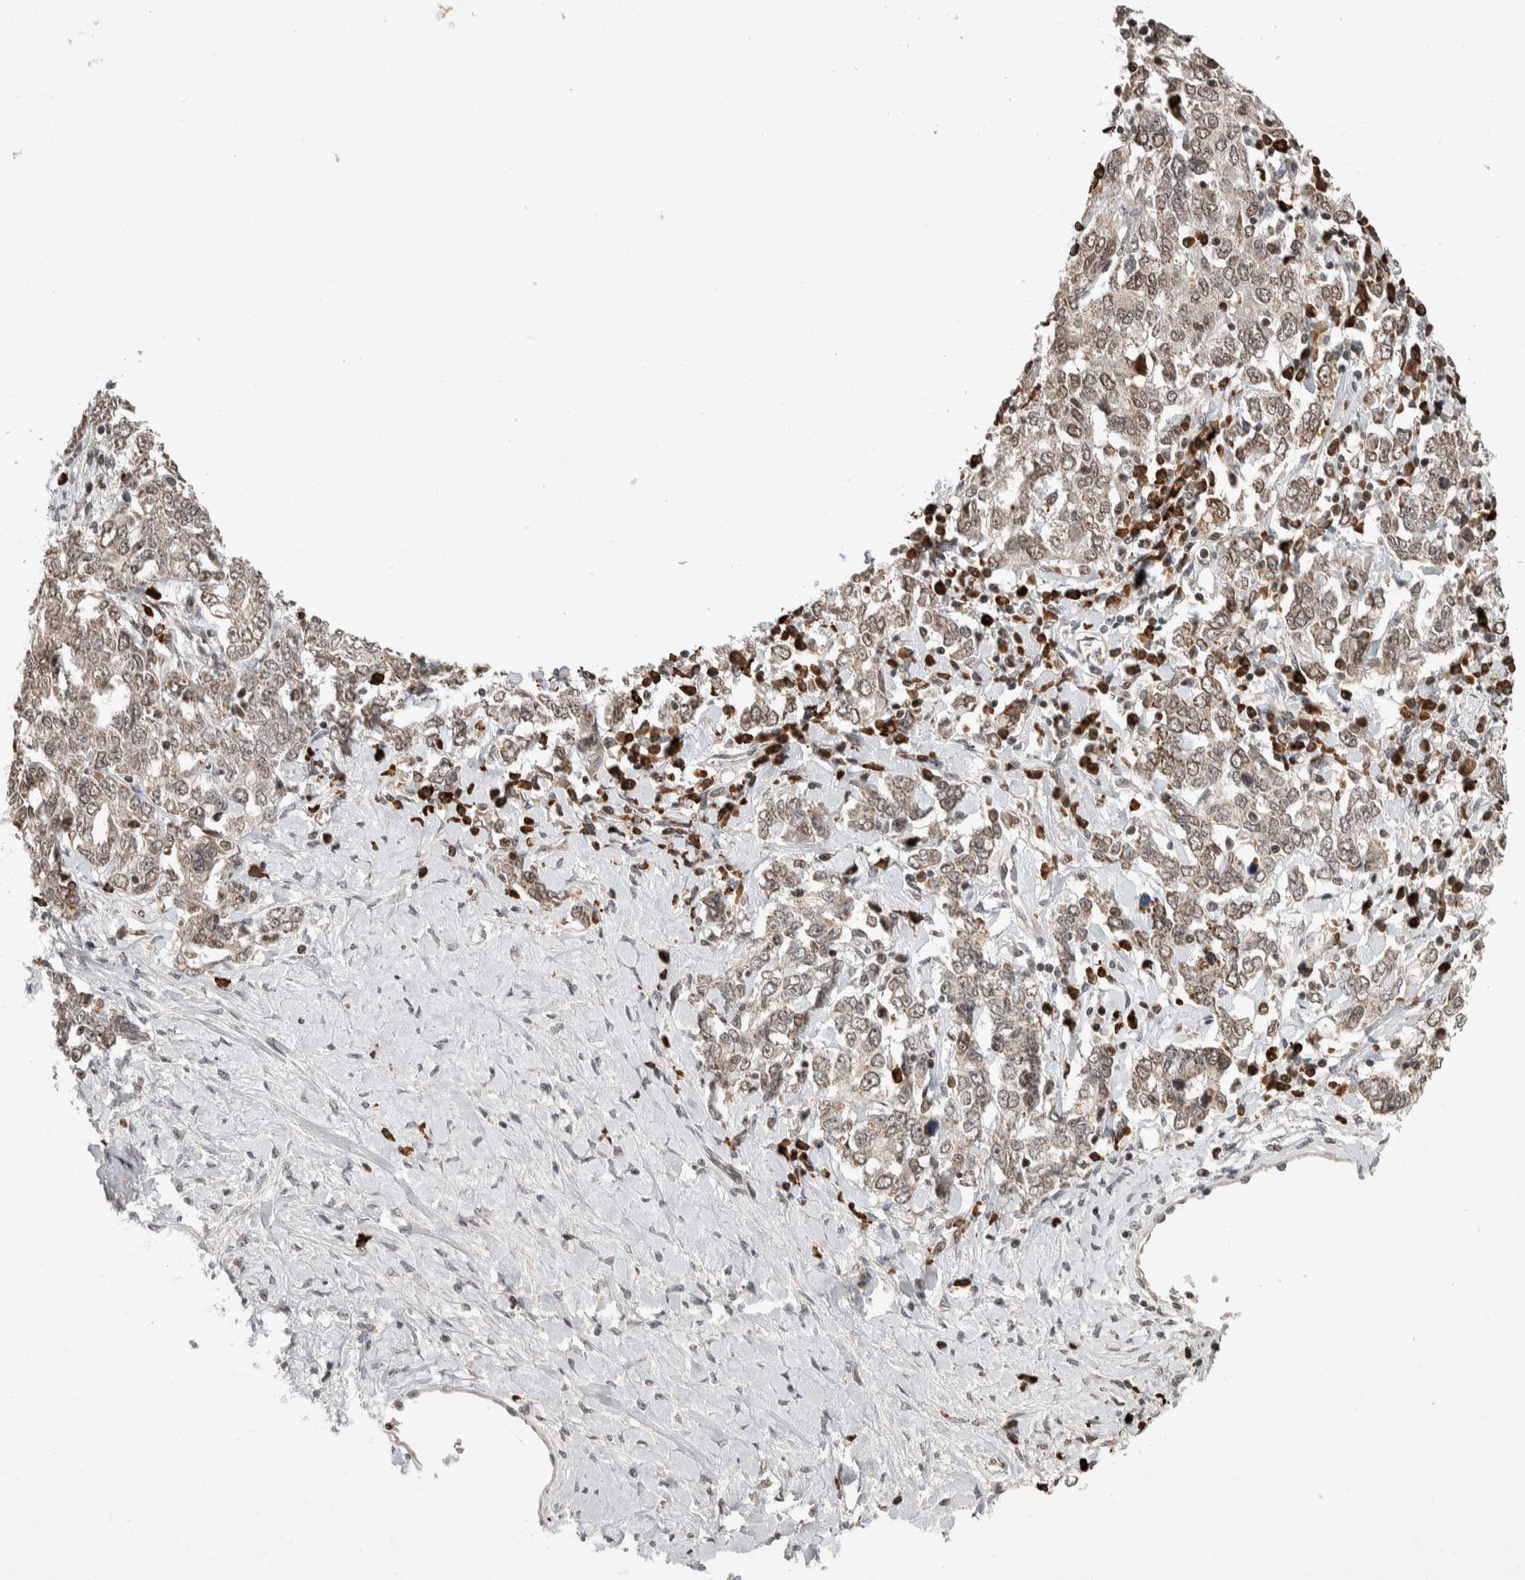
{"staining": {"intensity": "weak", "quantity": ">75%", "location": "nuclear"}, "tissue": "ovarian cancer", "cell_type": "Tumor cells", "image_type": "cancer", "snomed": [{"axis": "morphology", "description": "Carcinoma, endometroid"}, {"axis": "topography", "description": "Ovary"}], "caption": "An image of human ovarian cancer stained for a protein shows weak nuclear brown staining in tumor cells. (Stains: DAB (3,3'-diaminobenzidine) in brown, nuclei in blue, Microscopy: brightfield microscopy at high magnification).", "gene": "ZNF592", "patient": {"sex": "female", "age": 62}}